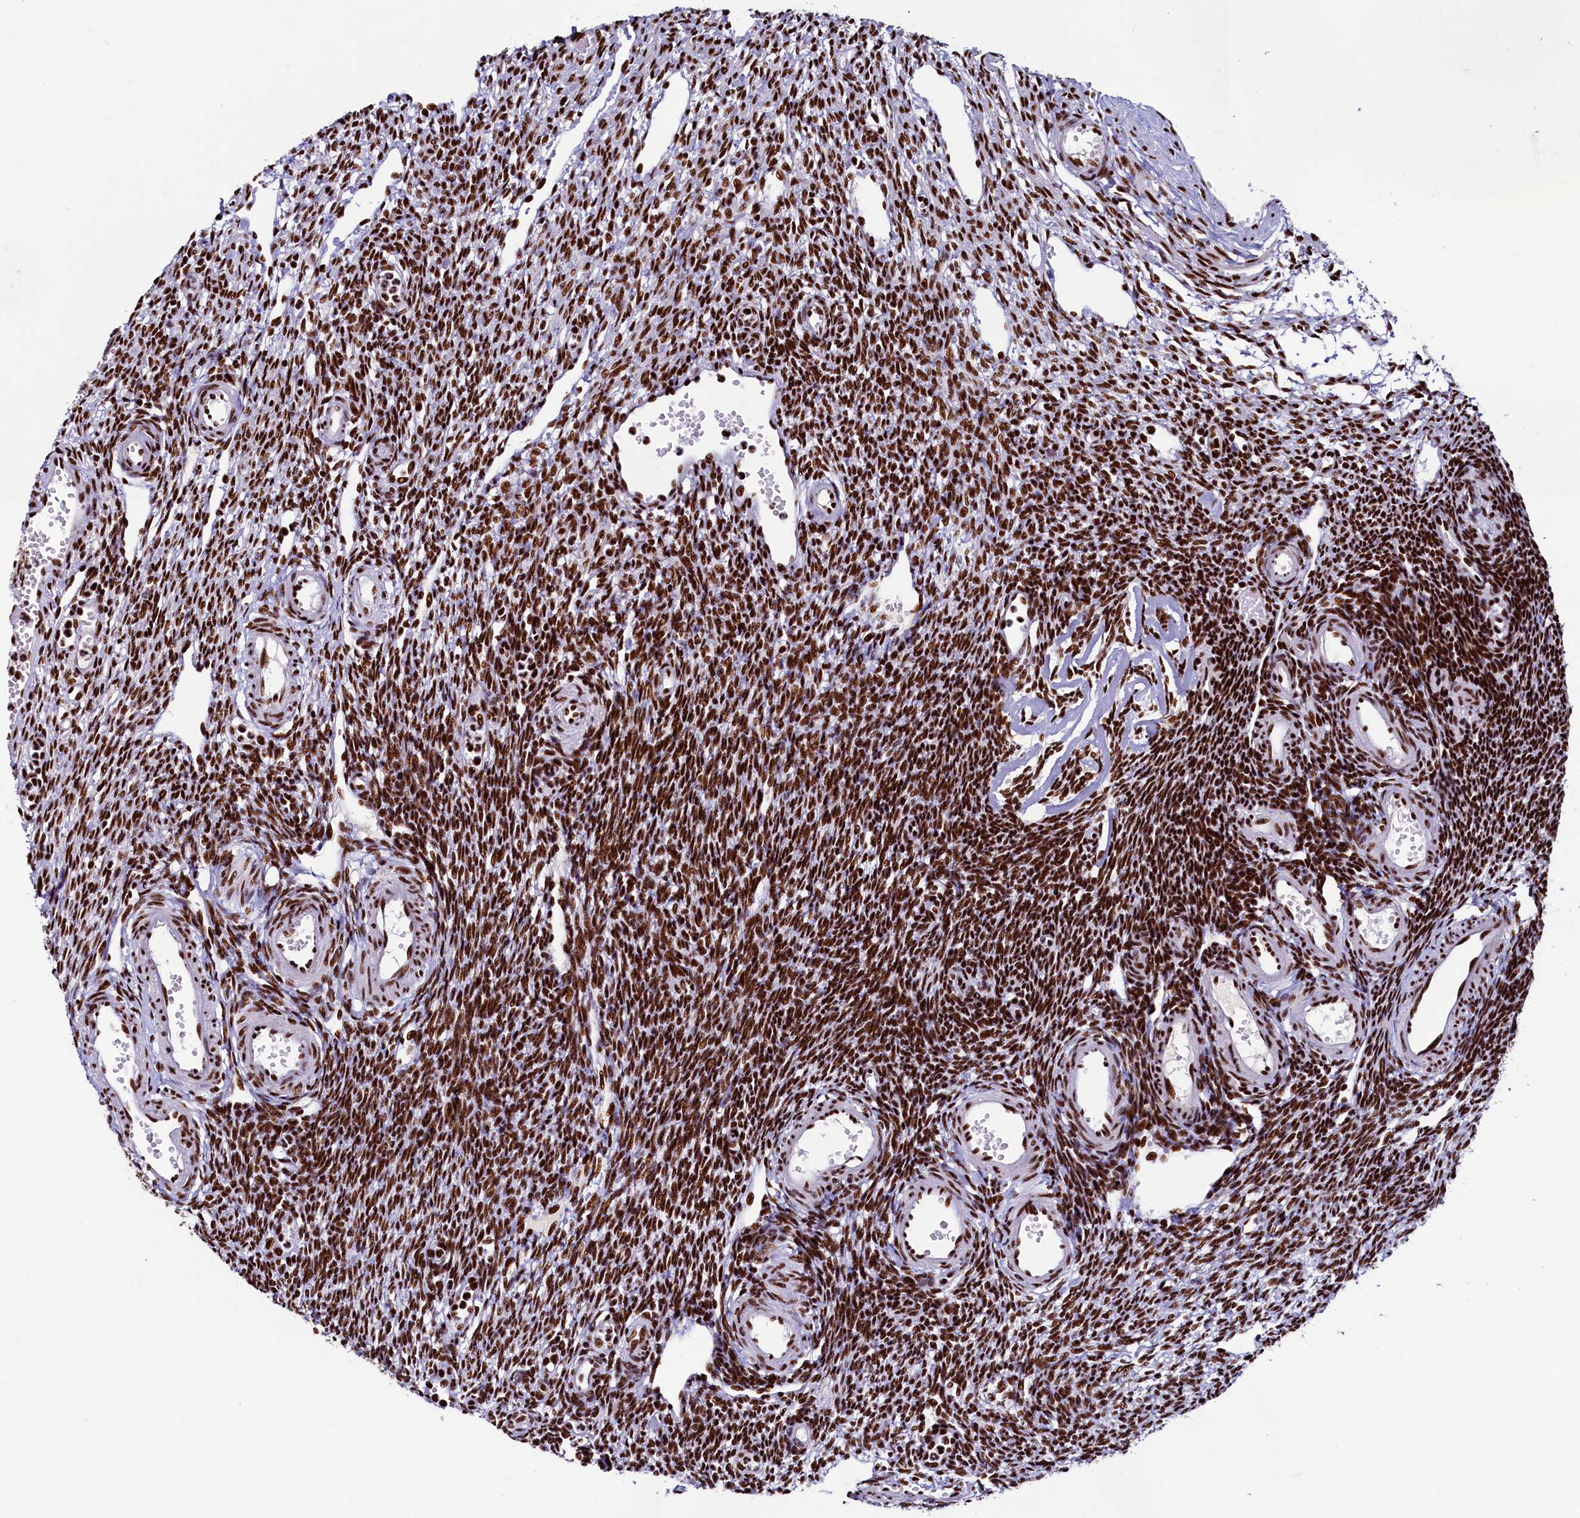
{"staining": {"intensity": "strong", "quantity": ">75%", "location": "nuclear"}, "tissue": "ovary", "cell_type": "Follicle cells", "image_type": "normal", "snomed": [{"axis": "morphology", "description": "Normal tissue, NOS"}, {"axis": "morphology", "description": "Cyst, NOS"}, {"axis": "topography", "description": "Ovary"}], "caption": "Follicle cells demonstrate high levels of strong nuclear positivity in about >75% of cells in unremarkable ovary.", "gene": "SRRM2", "patient": {"sex": "female", "age": 33}}